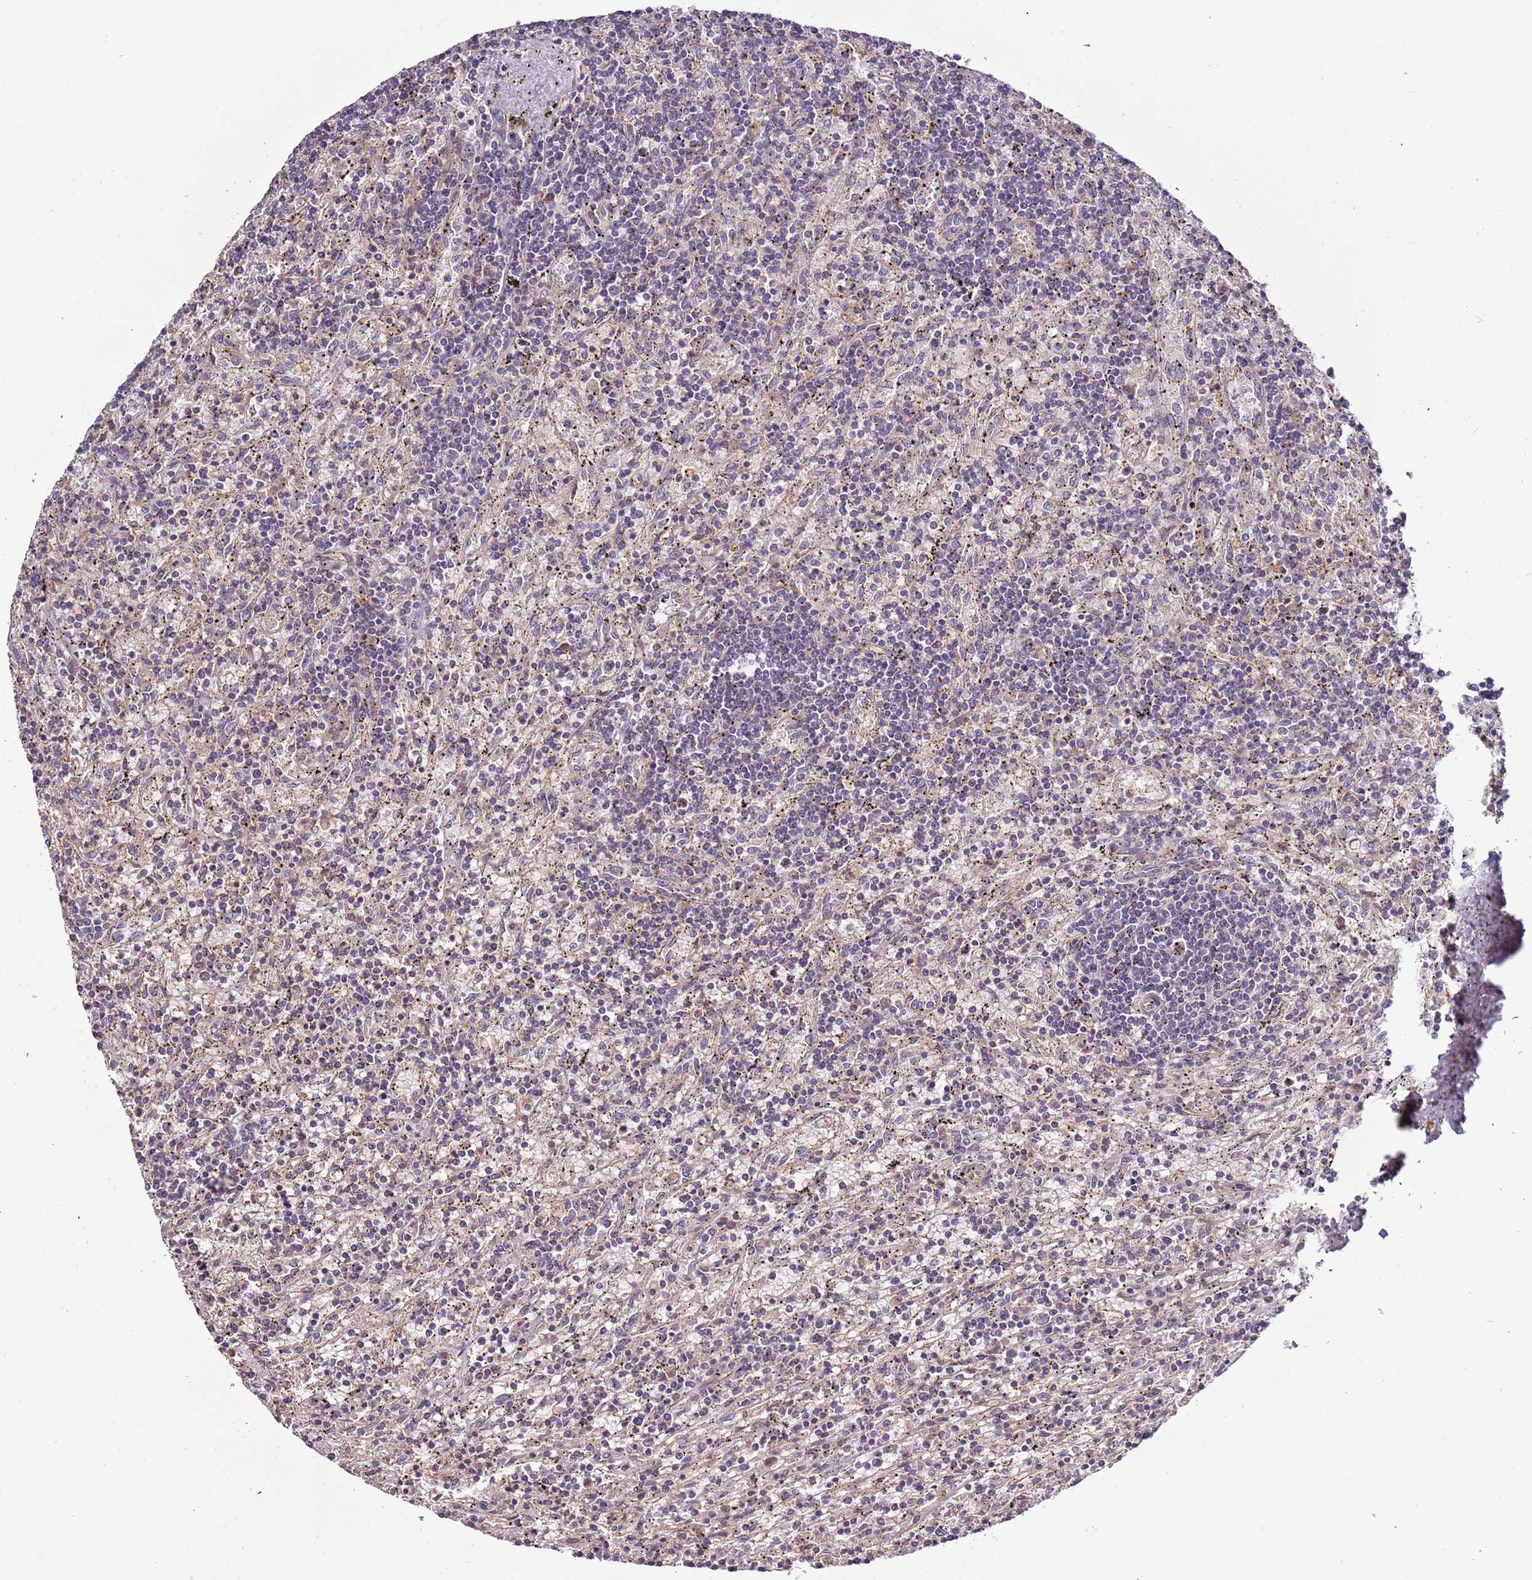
{"staining": {"intensity": "negative", "quantity": "none", "location": "none"}, "tissue": "lymphoma", "cell_type": "Tumor cells", "image_type": "cancer", "snomed": [{"axis": "morphology", "description": "Malignant lymphoma, non-Hodgkin's type, Low grade"}, {"axis": "topography", "description": "Spleen"}], "caption": "There is no significant positivity in tumor cells of lymphoma.", "gene": "LAMB4", "patient": {"sex": "male", "age": 76}}